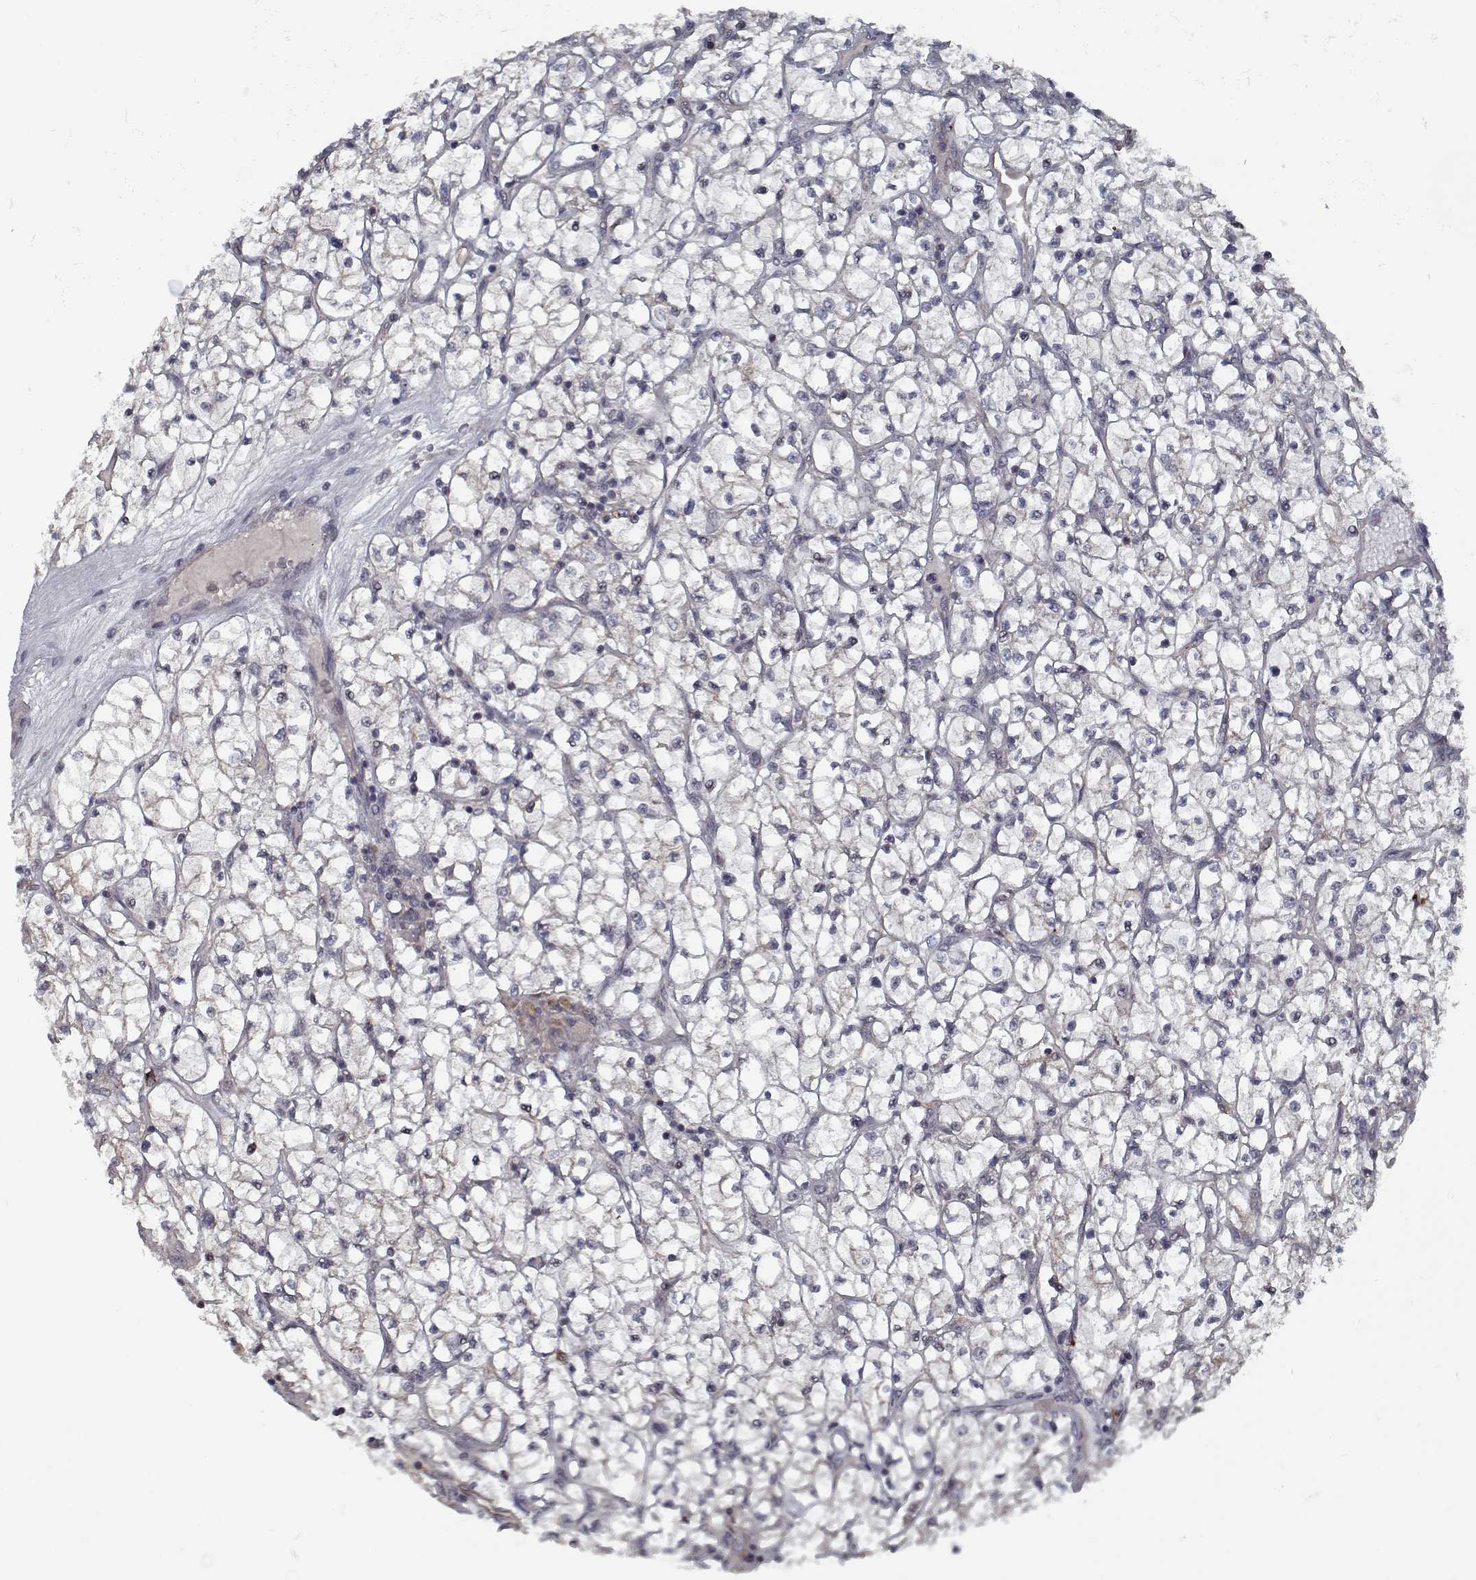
{"staining": {"intensity": "weak", "quantity": "<25%", "location": "cytoplasmic/membranous"}, "tissue": "renal cancer", "cell_type": "Tumor cells", "image_type": "cancer", "snomed": [{"axis": "morphology", "description": "Adenocarcinoma, NOS"}, {"axis": "topography", "description": "Kidney"}], "caption": "The photomicrograph displays no staining of tumor cells in renal cancer (adenocarcinoma).", "gene": "NLK", "patient": {"sex": "female", "age": 64}}